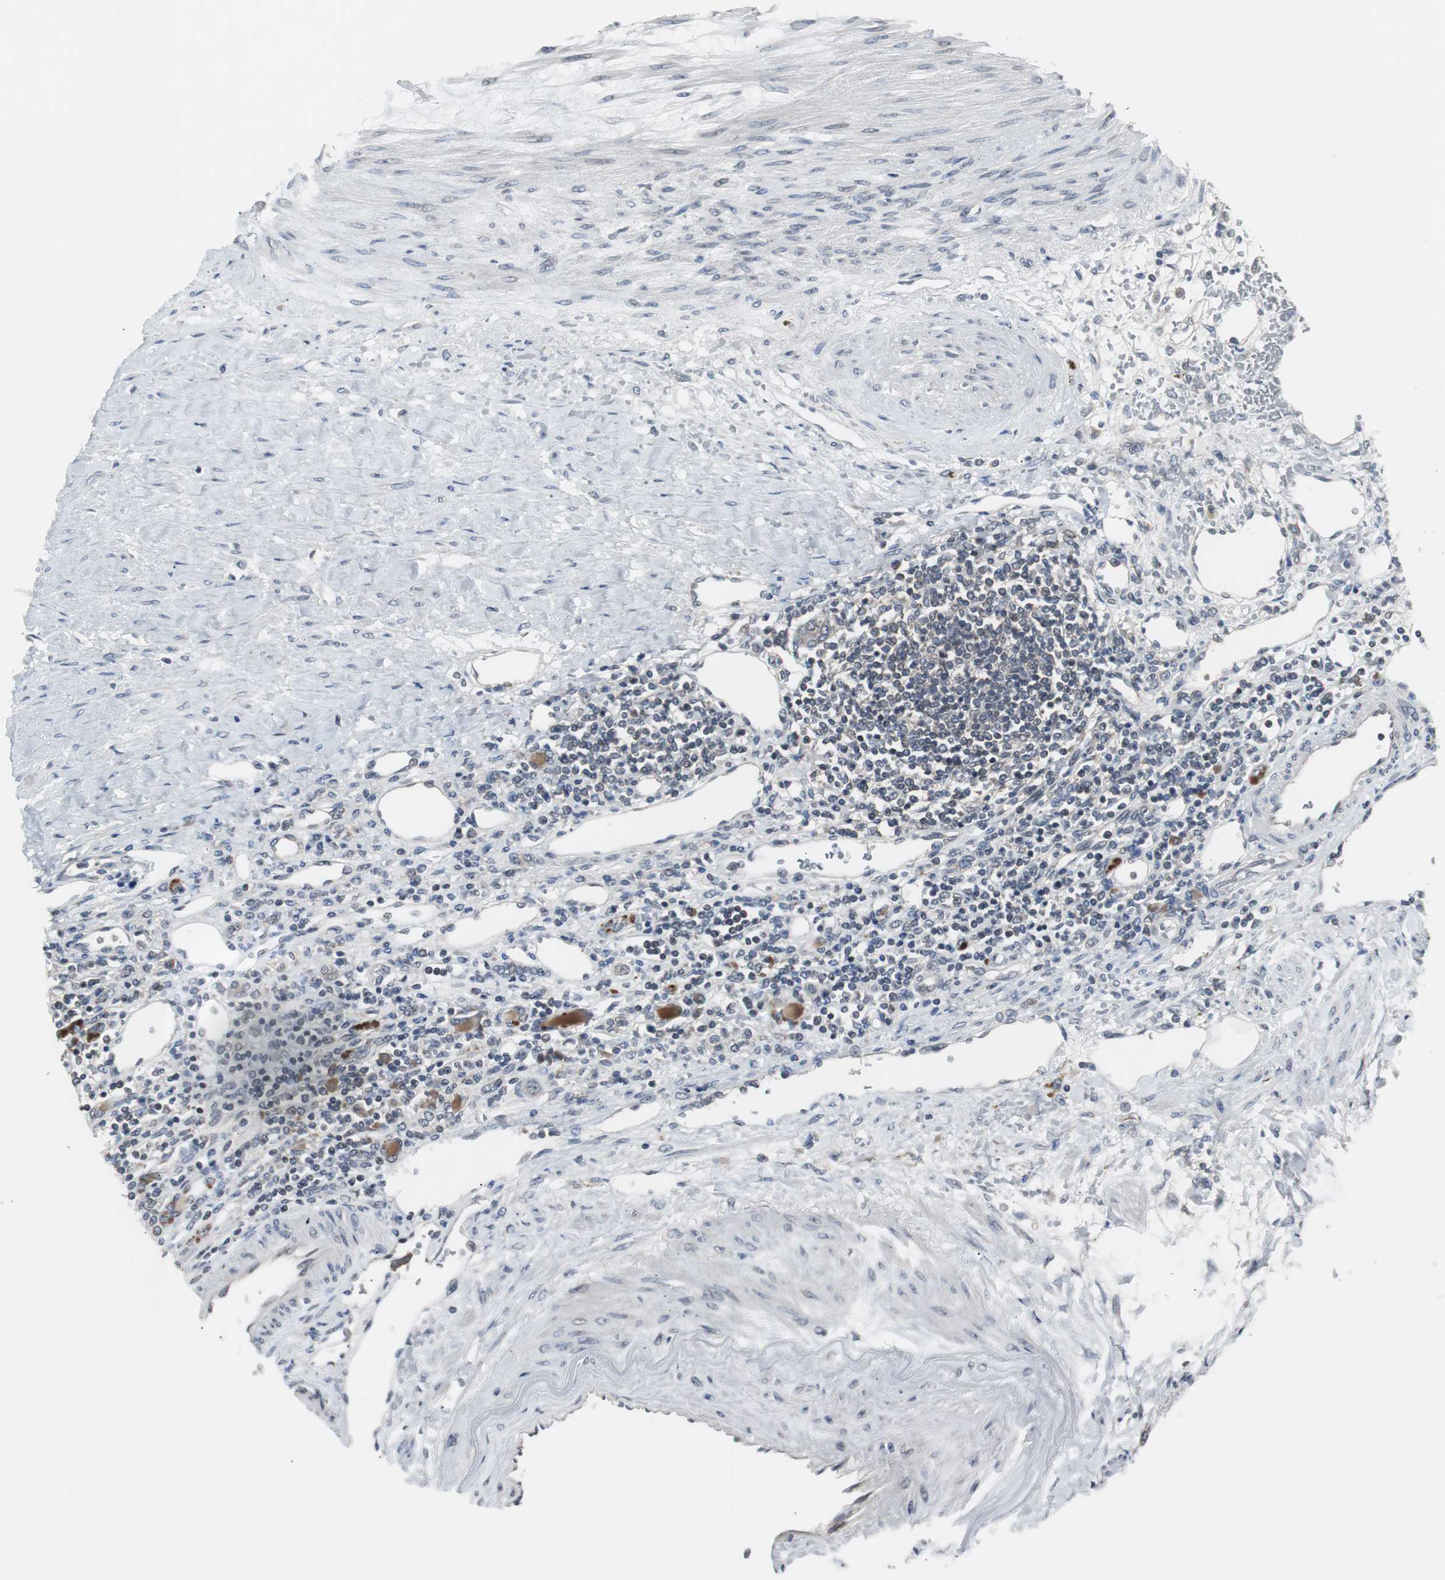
{"staining": {"intensity": "negative", "quantity": "none", "location": "none"}, "tissue": "renal cancer", "cell_type": "Tumor cells", "image_type": "cancer", "snomed": [{"axis": "morphology", "description": "Normal tissue, NOS"}, {"axis": "morphology", "description": "Adenocarcinoma, NOS"}, {"axis": "topography", "description": "Kidney"}], "caption": "Renal adenocarcinoma was stained to show a protein in brown. There is no significant positivity in tumor cells.", "gene": "ZMPSTE24", "patient": {"sex": "female", "age": 55}}